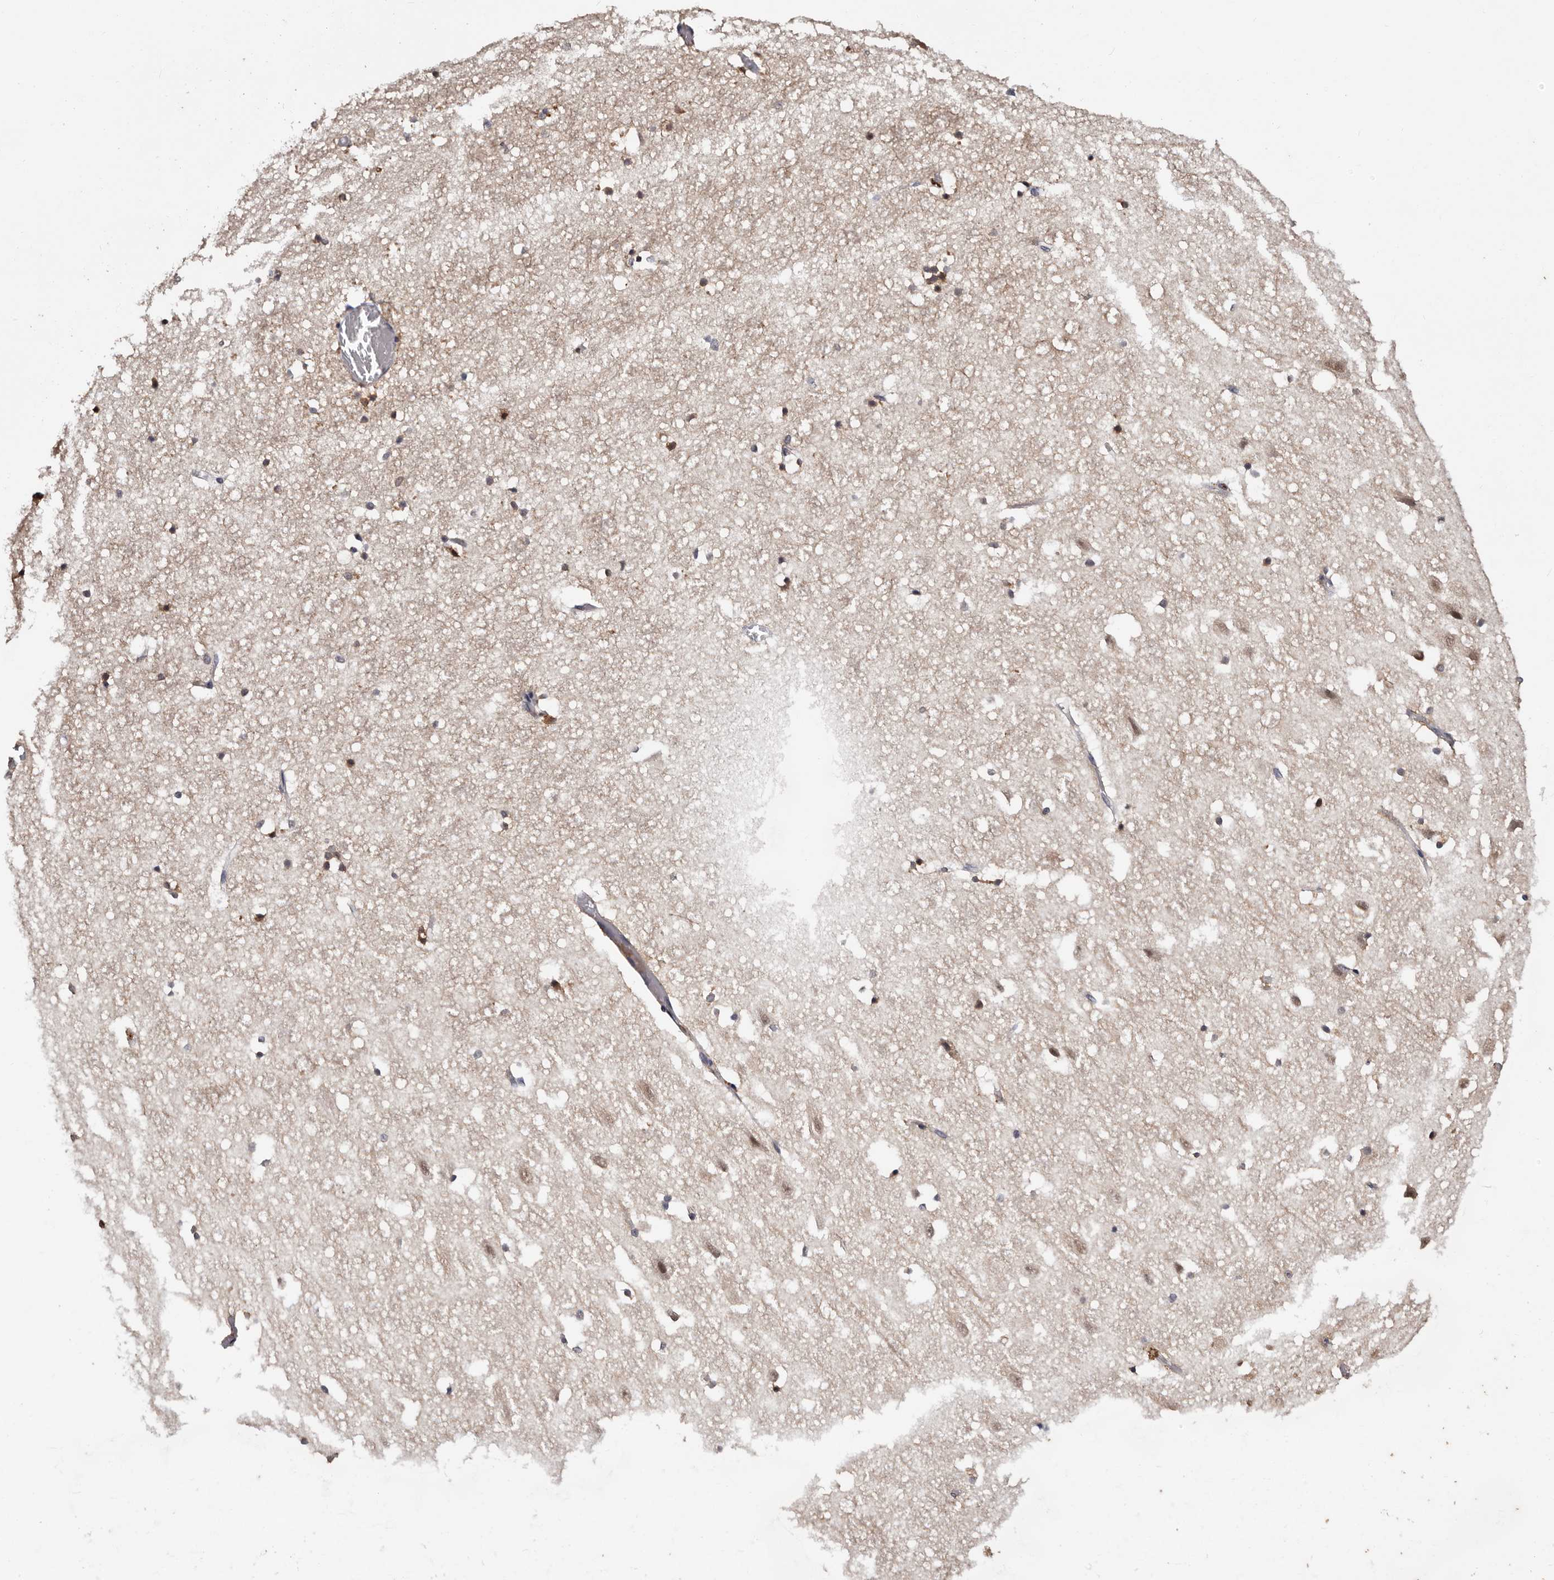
{"staining": {"intensity": "moderate", "quantity": "<25%", "location": "cytoplasmic/membranous"}, "tissue": "hippocampus", "cell_type": "Glial cells", "image_type": "normal", "snomed": [{"axis": "morphology", "description": "Normal tissue, NOS"}, {"axis": "topography", "description": "Hippocampus"}], "caption": "This photomicrograph displays IHC staining of normal human hippocampus, with low moderate cytoplasmic/membranous positivity in approximately <25% of glial cells.", "gene": "TYW3", "patient": {"sex": "female", "age": 52}}